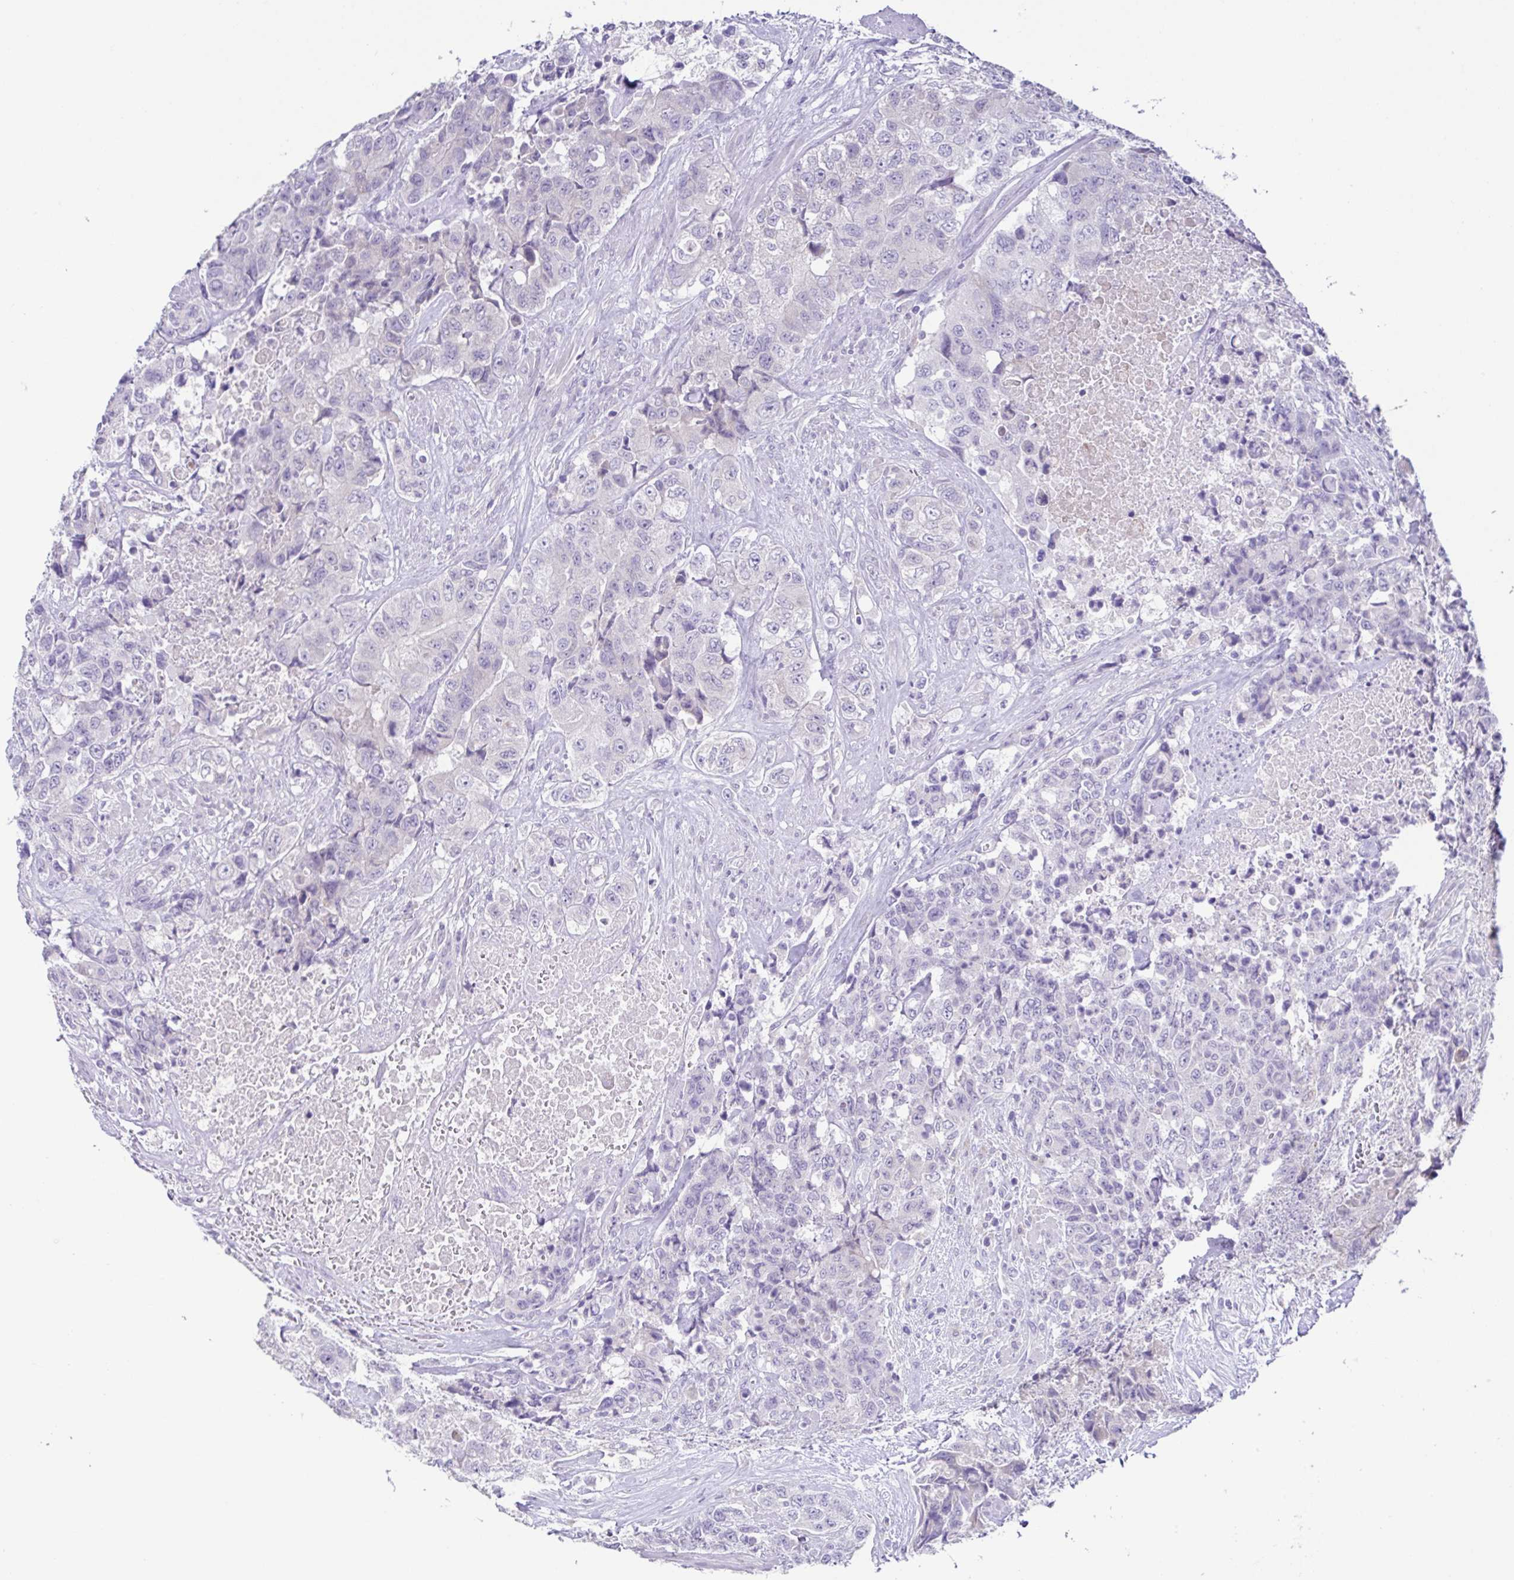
{"staining": {"intensity": "negative", "quantity": "none", "location": "none"}, "tissue": "urothelial cancer", "cell_type": "Tumor cells", "image_type": "cancer", "snomed": [{"axis": "morphology", "description": "Urothelial carcinoma, High grade"}, {"axis": "topography", "description": "Urinary bladder"}], "caption": "An IHC image of urothelial carcinoma (high-grade) is shown. There is no staining in tumor cells of urothelial carcinoma (high-grade).", "gene": "RDH11", "patient": {"sex": "female", "age": 78}}